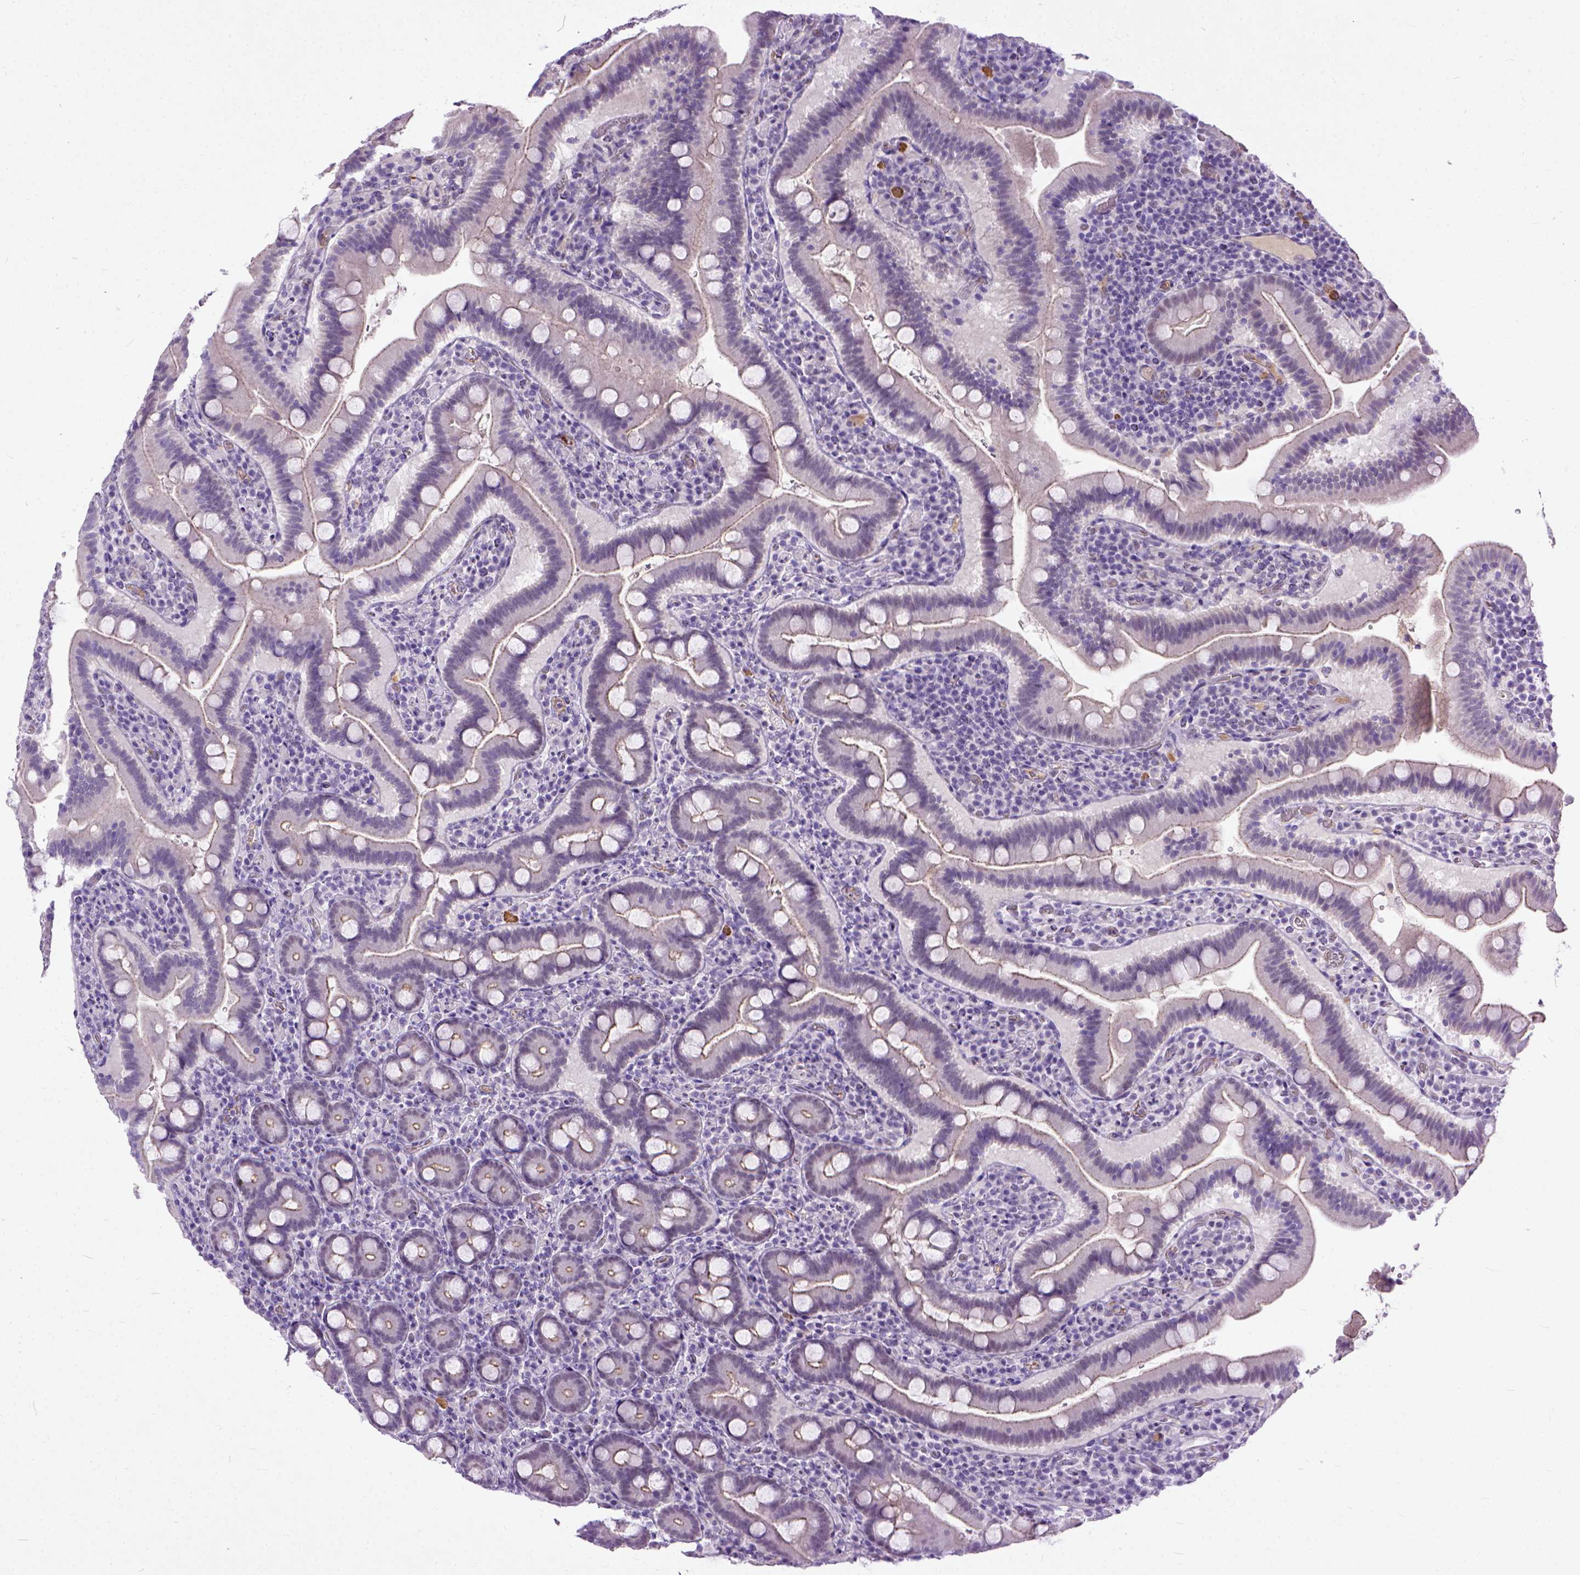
{"staining": {"intensity": "moderate", "quantity": "25%-75%", "location": "cytoplasmic/membranous"}, "tissue": "small intestine", "cell_type": "Glandular cells", "image_type": "normal", "snomed": [{"axis": "morphology", "description": "Normal tissue, NOS"}, {"axis": "topography", "description": "Small intestine"}], "caption": "Small intestine stained with a brown dye shows moderate cytoplasmic/membranous positive expression in approximately 25%-75% of glandular cells.", "gene": "ADGRF1", "patient": {"sex": "male", "age": 26}}